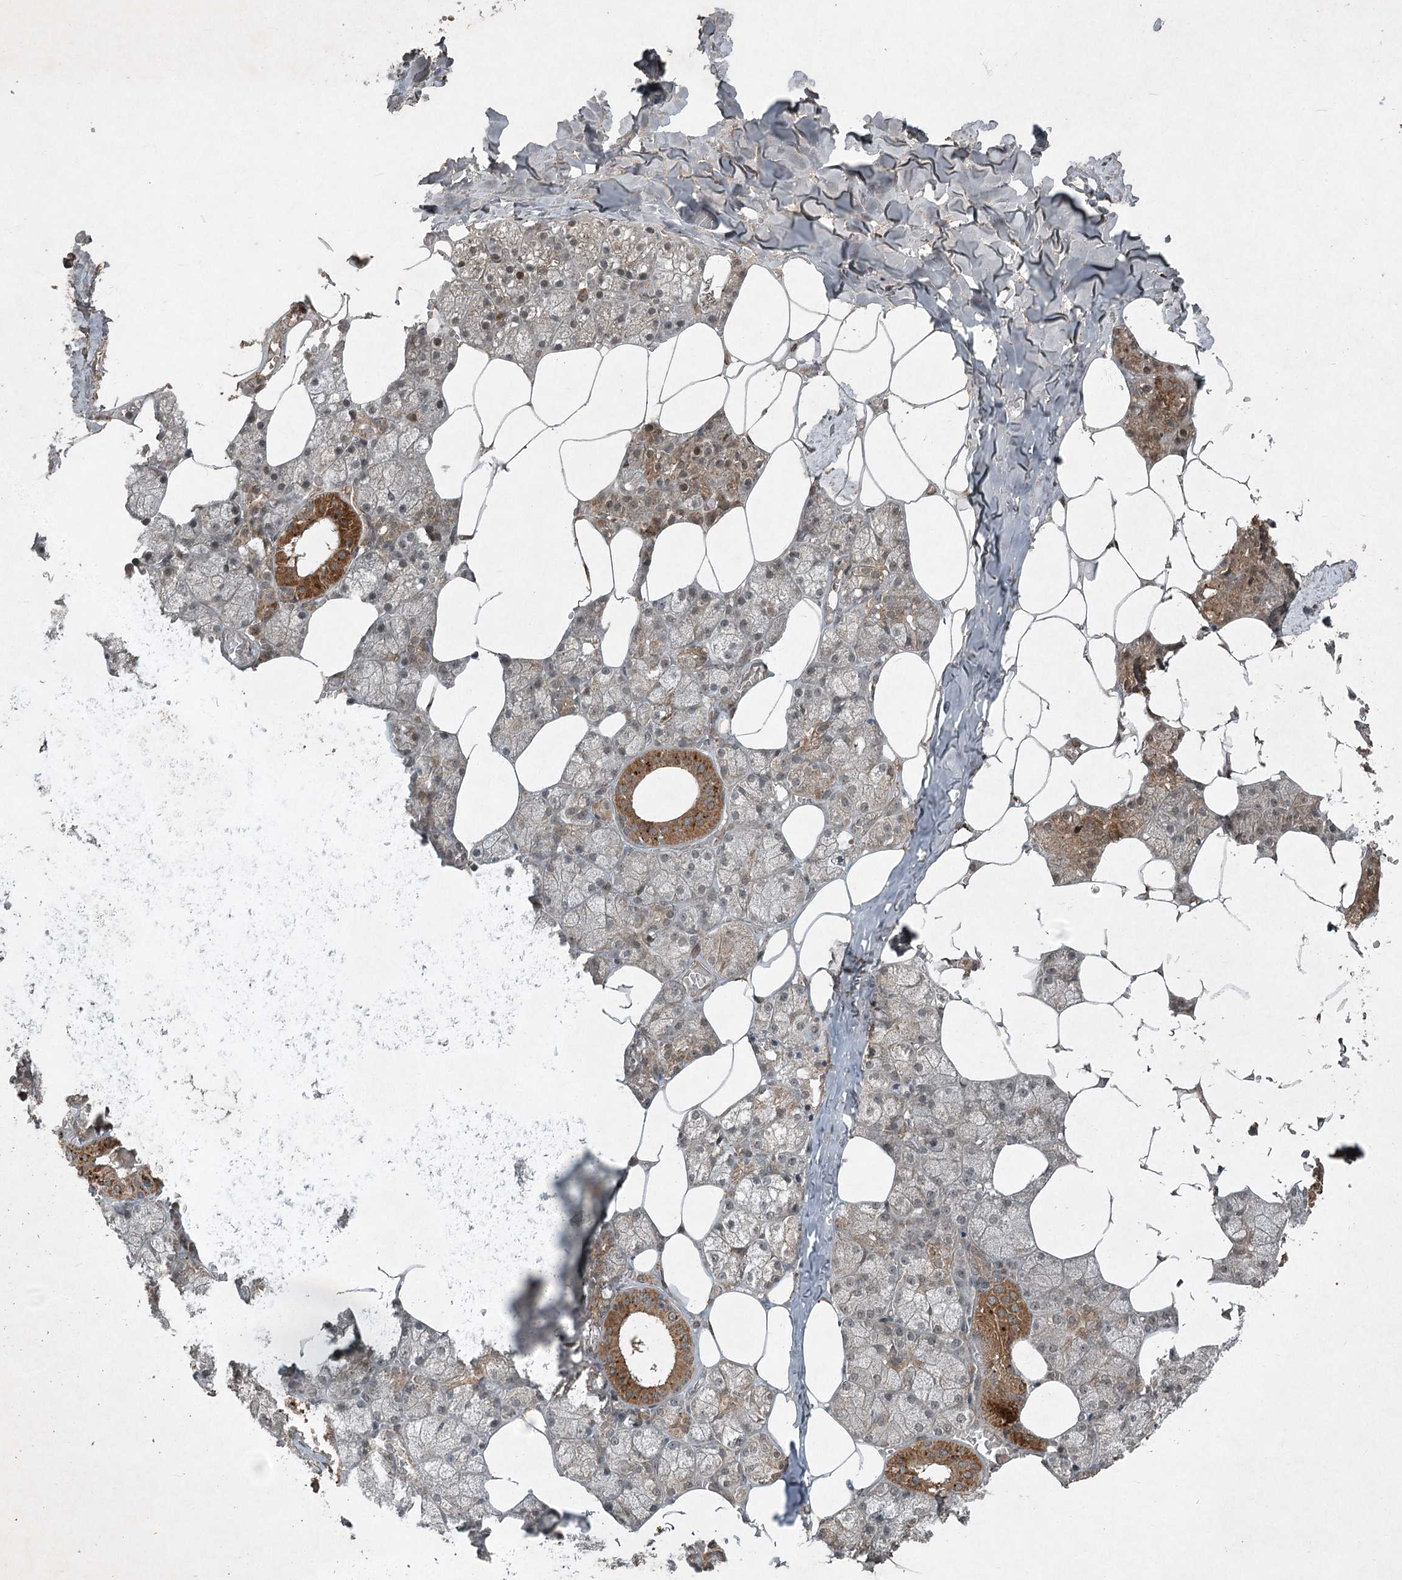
{"staining": {"intensity": "strong", "quantity": "25%-75%", "location": "cytoplasmic/membranous"}, "tissue": "salivary gland", "cell_type": "Glandular cells", "image_type": "normal", "snomed": [{"axis": "morphology", "description": "Normal tissue, NOS"}, {"axis": "topography", "description": "Salivary gland"}], "caption": "Protein expression analysis of normal salivary gland exhibits strong cytoplasmic/membranous staining in approximately 25%-75% of glandular cells. The staining is performed using DAB (3,3'-diaminobenzidine) brown chromogen to label protein expression. The nuclei are counter-stained blue using hematoxylin.", "gene": "UNC93A", "patient": {"sex": "male", "age": 62}}